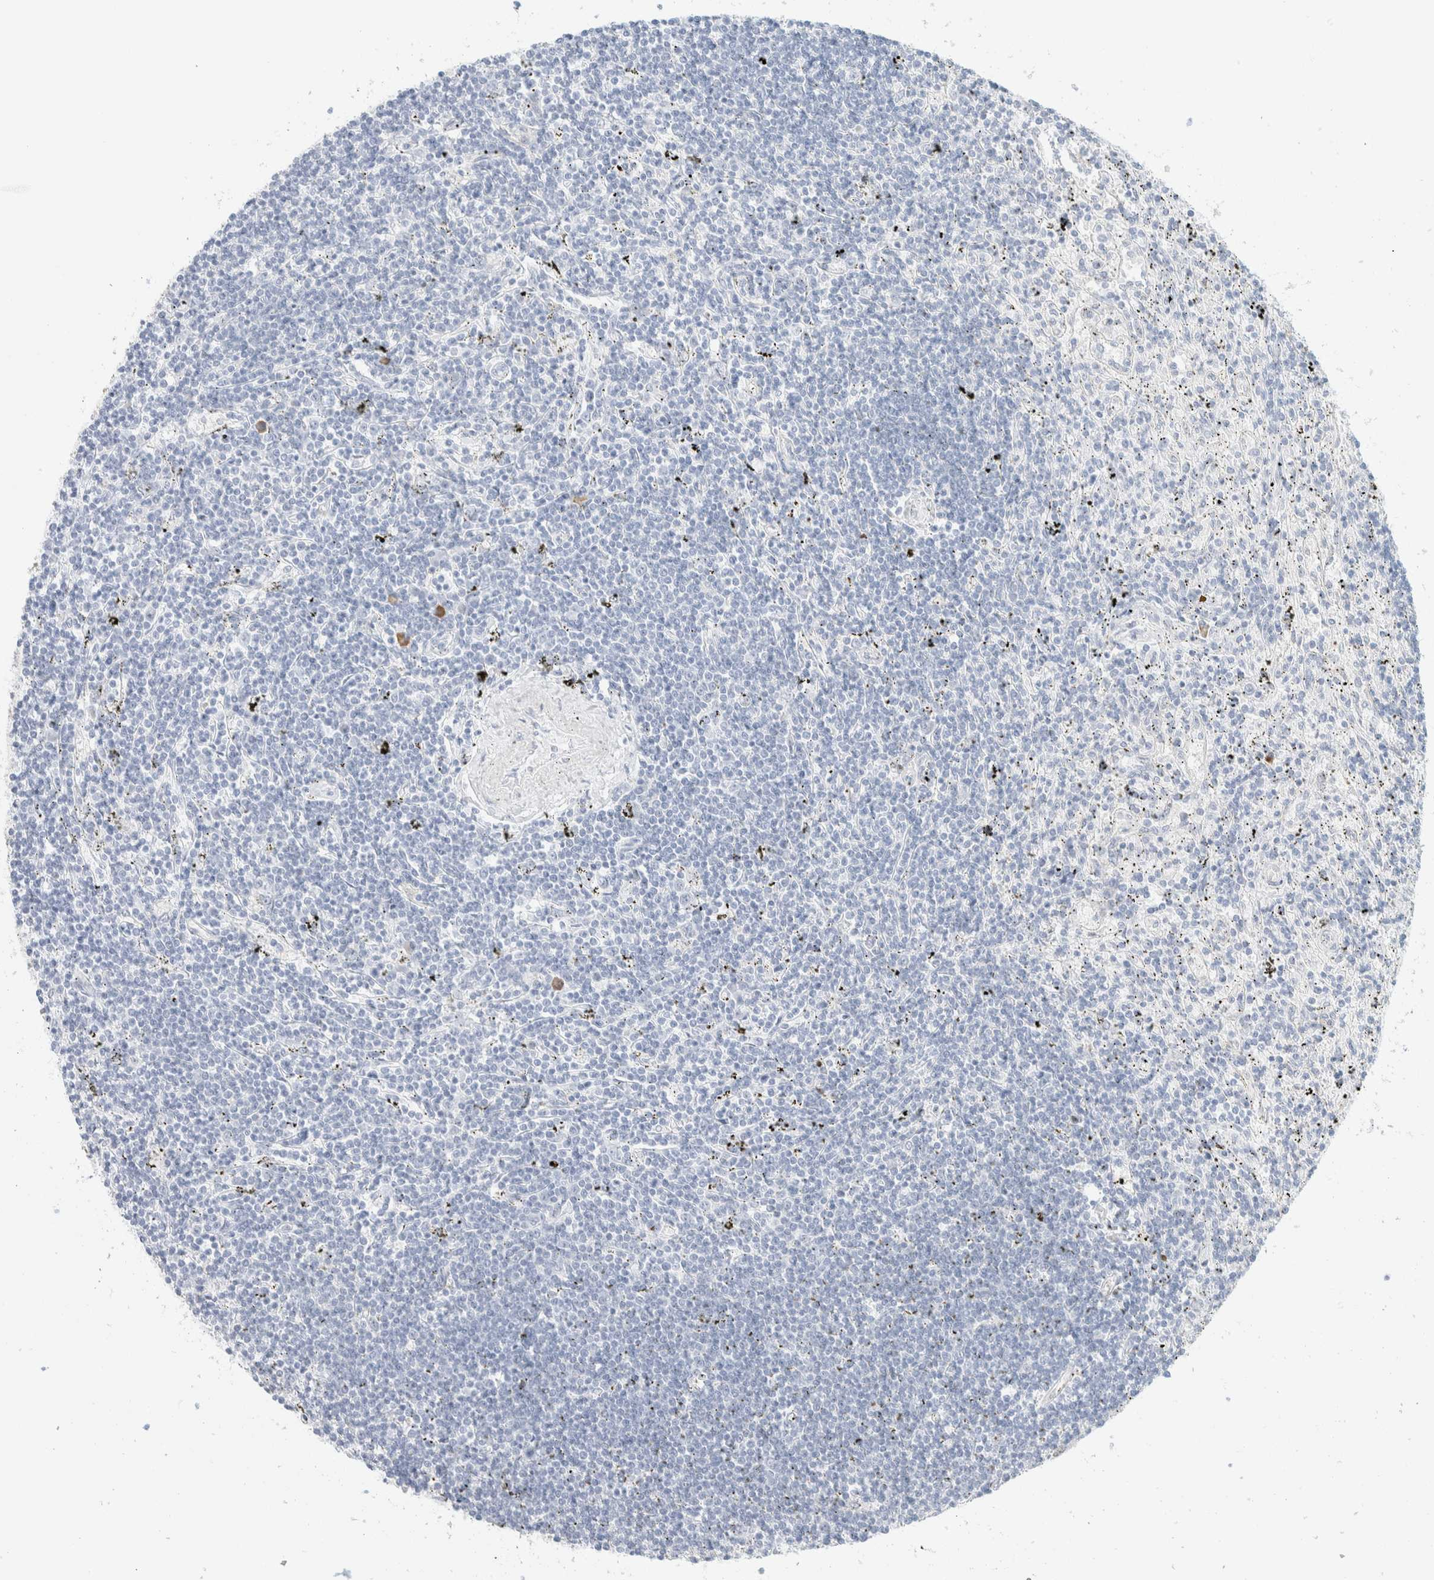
{"staining": {"intensity": "negative", "quantity": "none", "location": "none"}, "tissue": "lymphoma", "cell_type": "Tumor cells", "image_type": "cancer", "snomed": [{"axis": "morphology", "description": "Malignant lymphoma, non-Hodgkin's type, Low grade"}, {"axis": "topography", "description": "Spleen"}], "caption": "Tumor cells show no significant positivity in malignant lymphoma, non-Hodgkin's type (low-grade). (DAB immunohistochemistry, high magnification).", "gene": "ATCAY", "patient": {"sex": "male", "age": 76}}